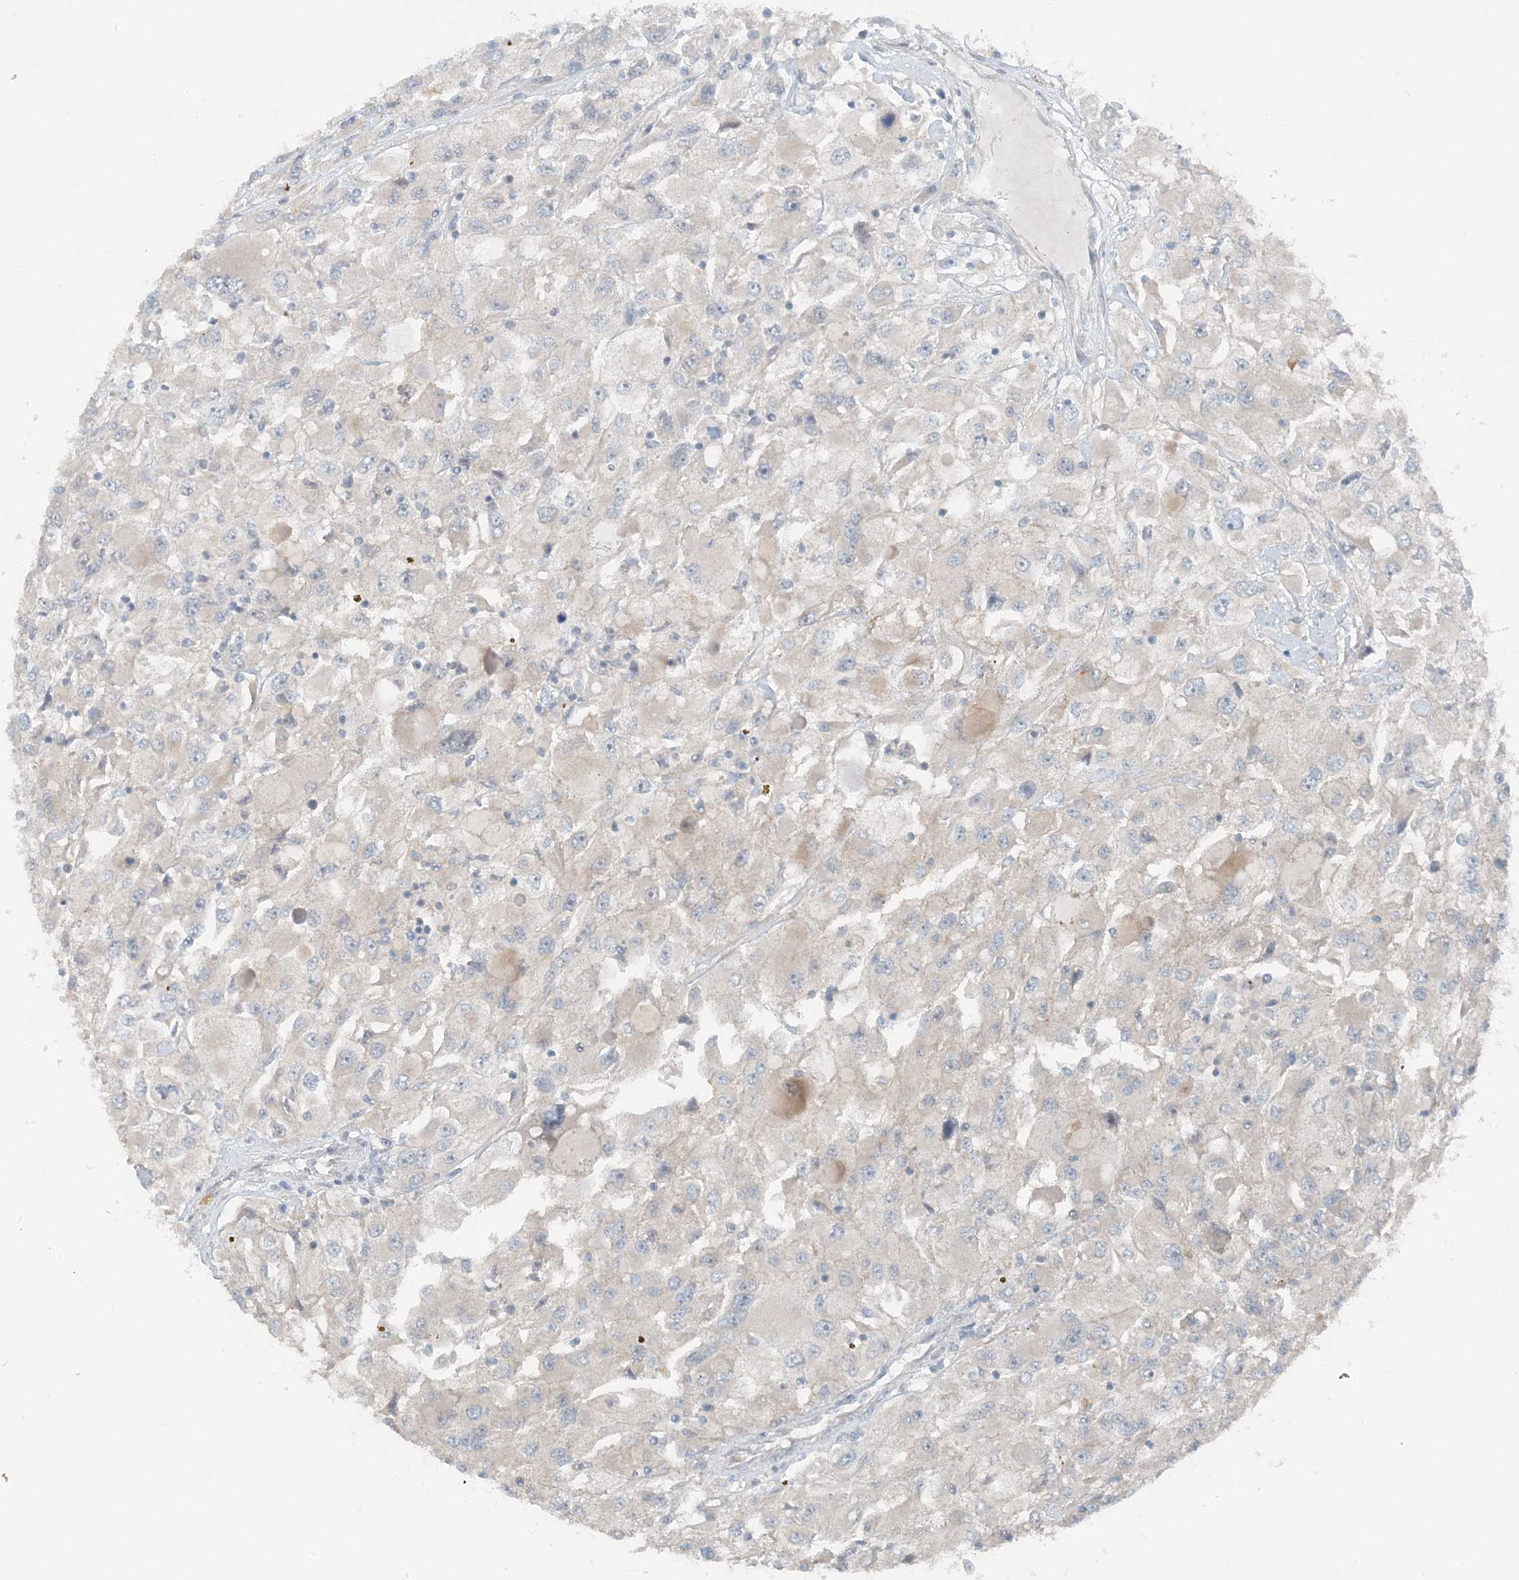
{"staining": {"intensity": "negative", "quantity": "none", "location": "none"}, "tissue": "renal cancer", "cell_type": "Tumor cells", "image_type": "cancer", "snomed": [{"axis": "morphology", "description": "Adenocarcinoma, NOS"}, {"axis": "topography", "description": "Kidney"}], "caption": "This is an IHC photomicrograph of human renal cancer (adenocarcinoma). There is no expression in tumor cells.", "gene": "MITD1", "patient": {"sex": "female", "age": 52}}